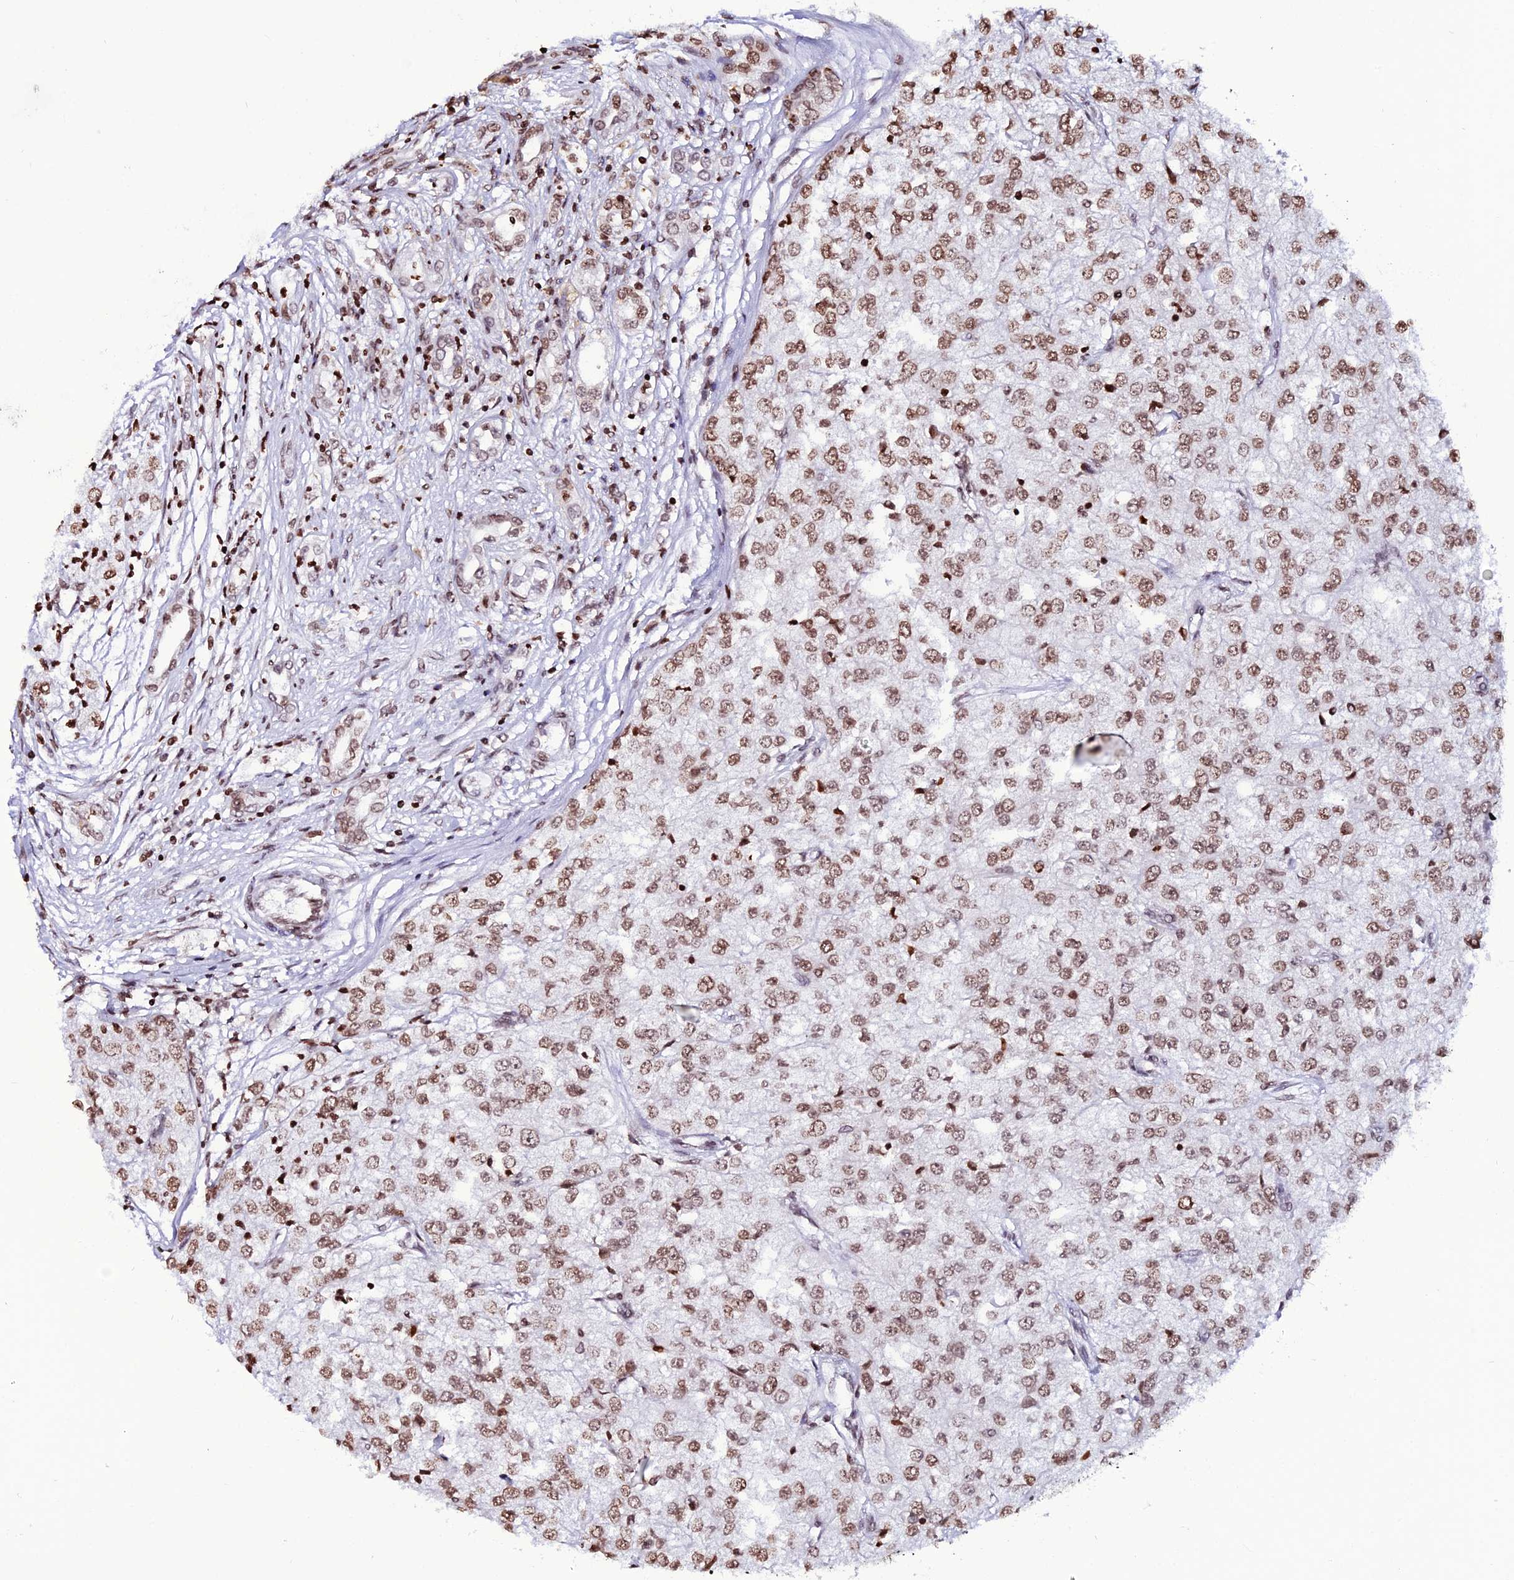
{"staining": {"intensity": "moderate", "quantity": ">75%", "location": "nuclear"}, "tissue": "renal cancer", "cell_type": "Tumor cells", "image_type": "cancer", "snomed": [{"axis": "morphology", "description": "Adenocarcinoma, NOS"}, {"axis": "topography", "description": "Kidney"}], "caption": "The immunohistochemical stain shows moderate nuclear positivity in tumor cells of renal cancer (adenocarcinoma) tissue. Immunohistochemistry (ihc) stains the protein of interest in brown and the nuclei are stained blue.", "gene": "MACROH2A2", "patient": {"sex": "female", "age": 54}}